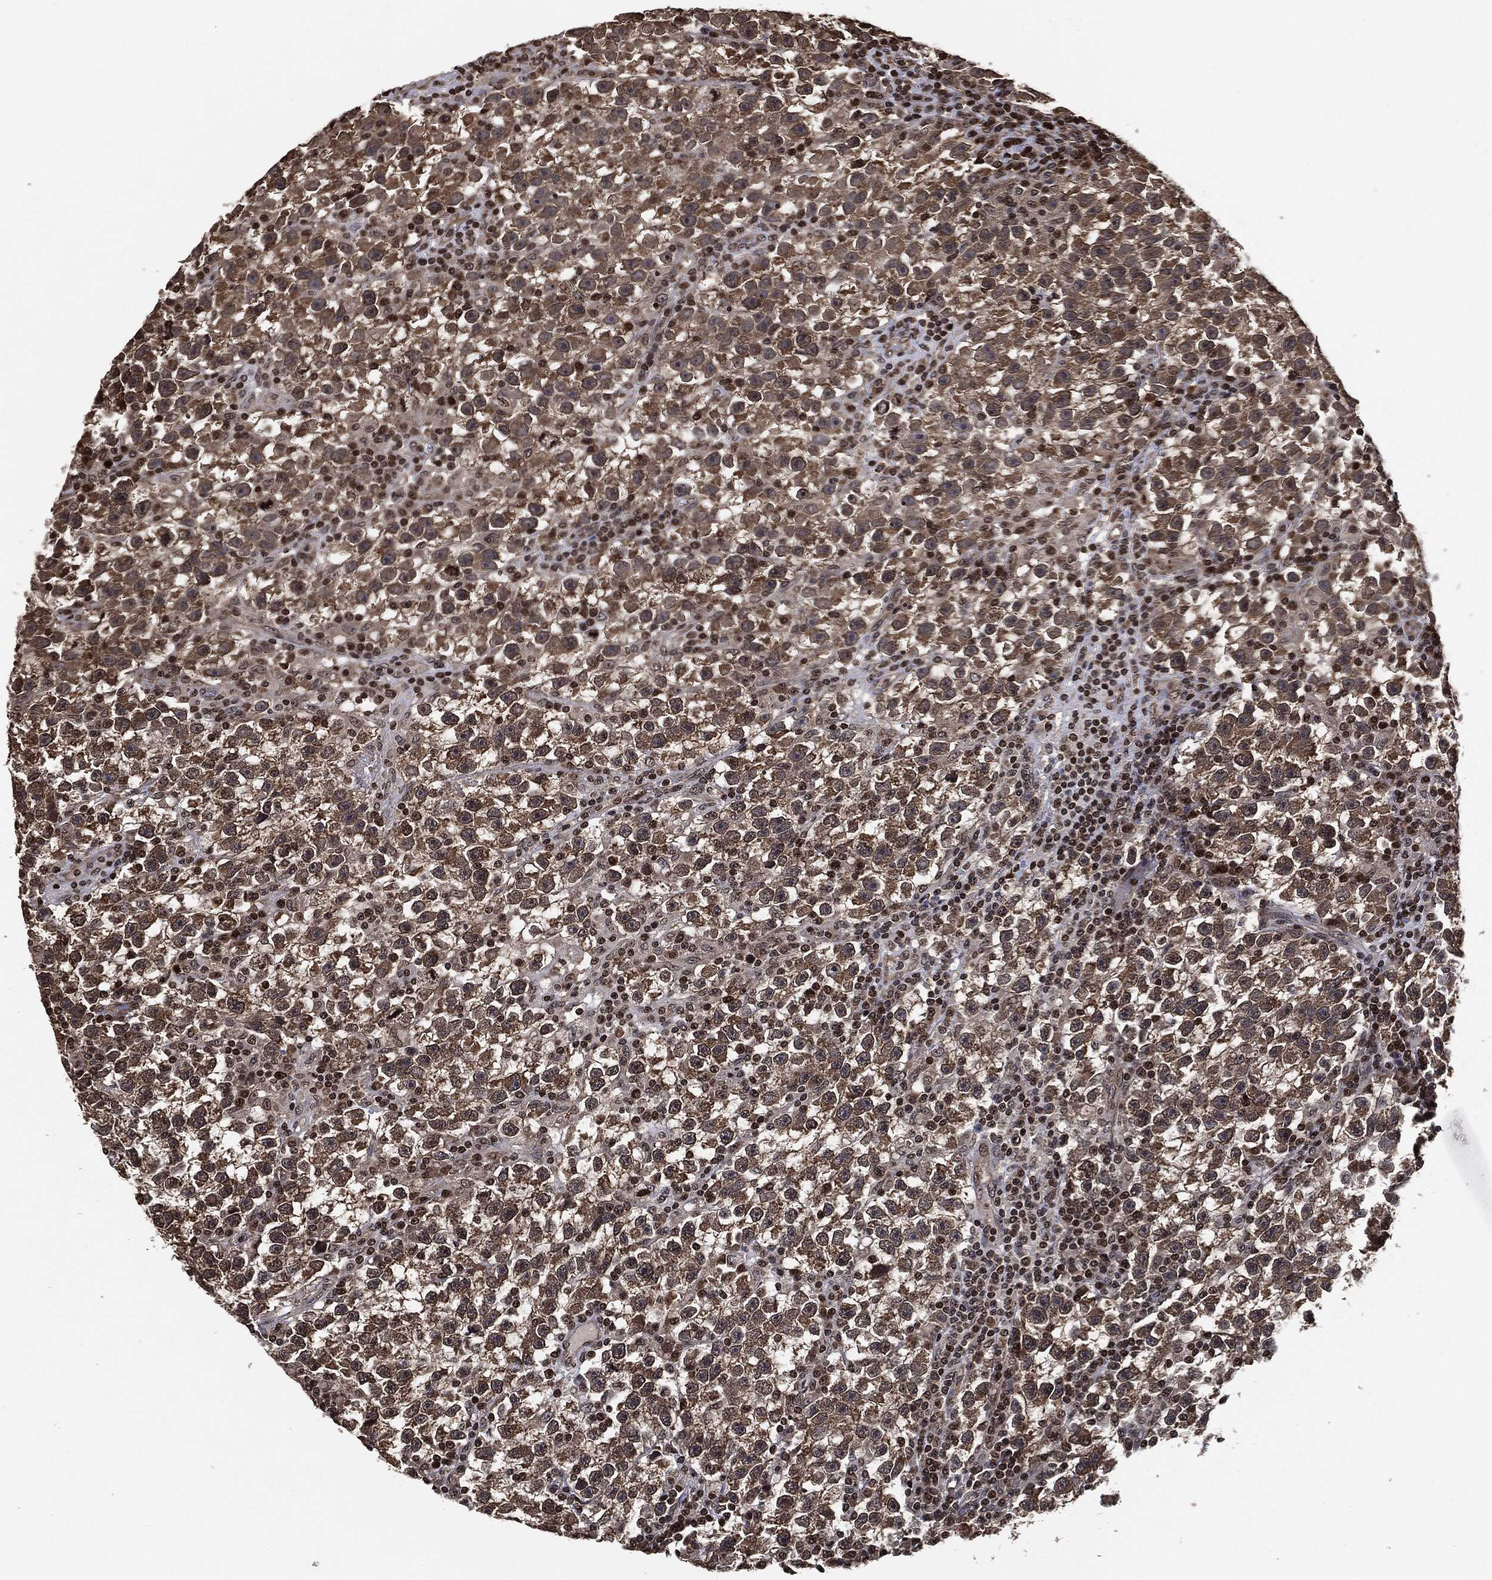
{"staining": {"intensity": "weak", "quantity": "25%-75%", "location": "cytoplasmic/membranous"}, "tissue": "testis cancer", "cell_type": "Tumor cells", "image_type": "cancer", "snomed": [{"axis": "morphology", "description": "Seminoma, NOS"}, {"axis": "topography", "description": "Testis"}], "caption": "Immunohistochemistry of testis cancer (seminoma) displays low levels of weak cytoplasmic/membranous positivity in about 25%-75% of tumor cells. (Brightfield microscopy of DAB IHC at high magnification).", "gene": "PDK1", "patient": {"sex": "male", "age": 47}}